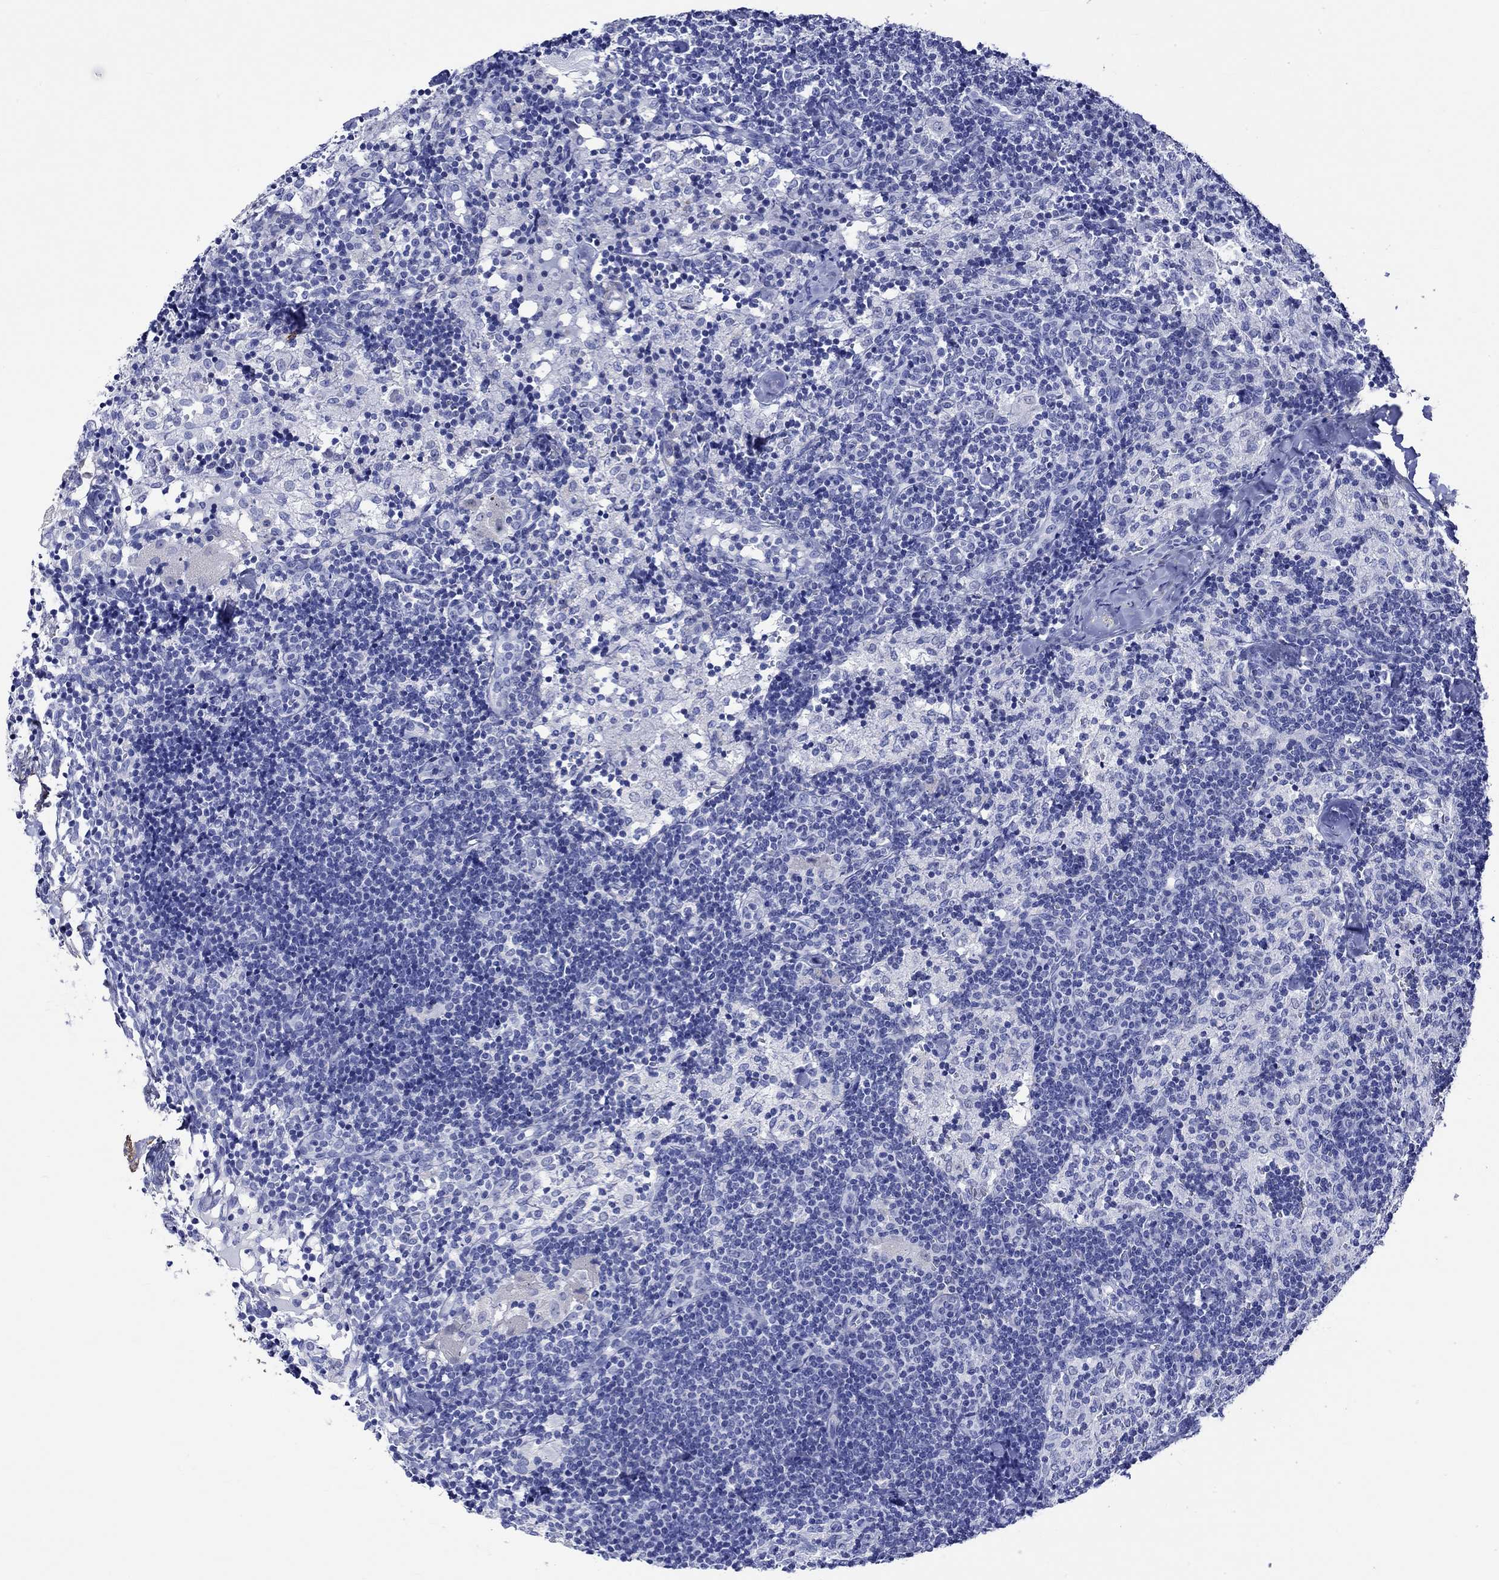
{"staining": {"intensity": "negative", "quantity": "none", "location": "none"}, "tissue": "lymph node", "cell_type": "Germinal center cells", "image_type": "normal", "snomed": [{"axis": "morphology", "description": "Normal tissue, NOS"}, {"axis": "topography", "description": "Lymph node"}], "caption": "Normal lymph node was stained to show a protein in brown. There is no significant positivity in germinal center cells. (Brightfield microscopy of DAB (3,3'-diaminobenzidine) immunohistochemistry (IHC) at high magnification).", "gene": "CRYAB", "patient": {"sex": "female", "age": 52}}